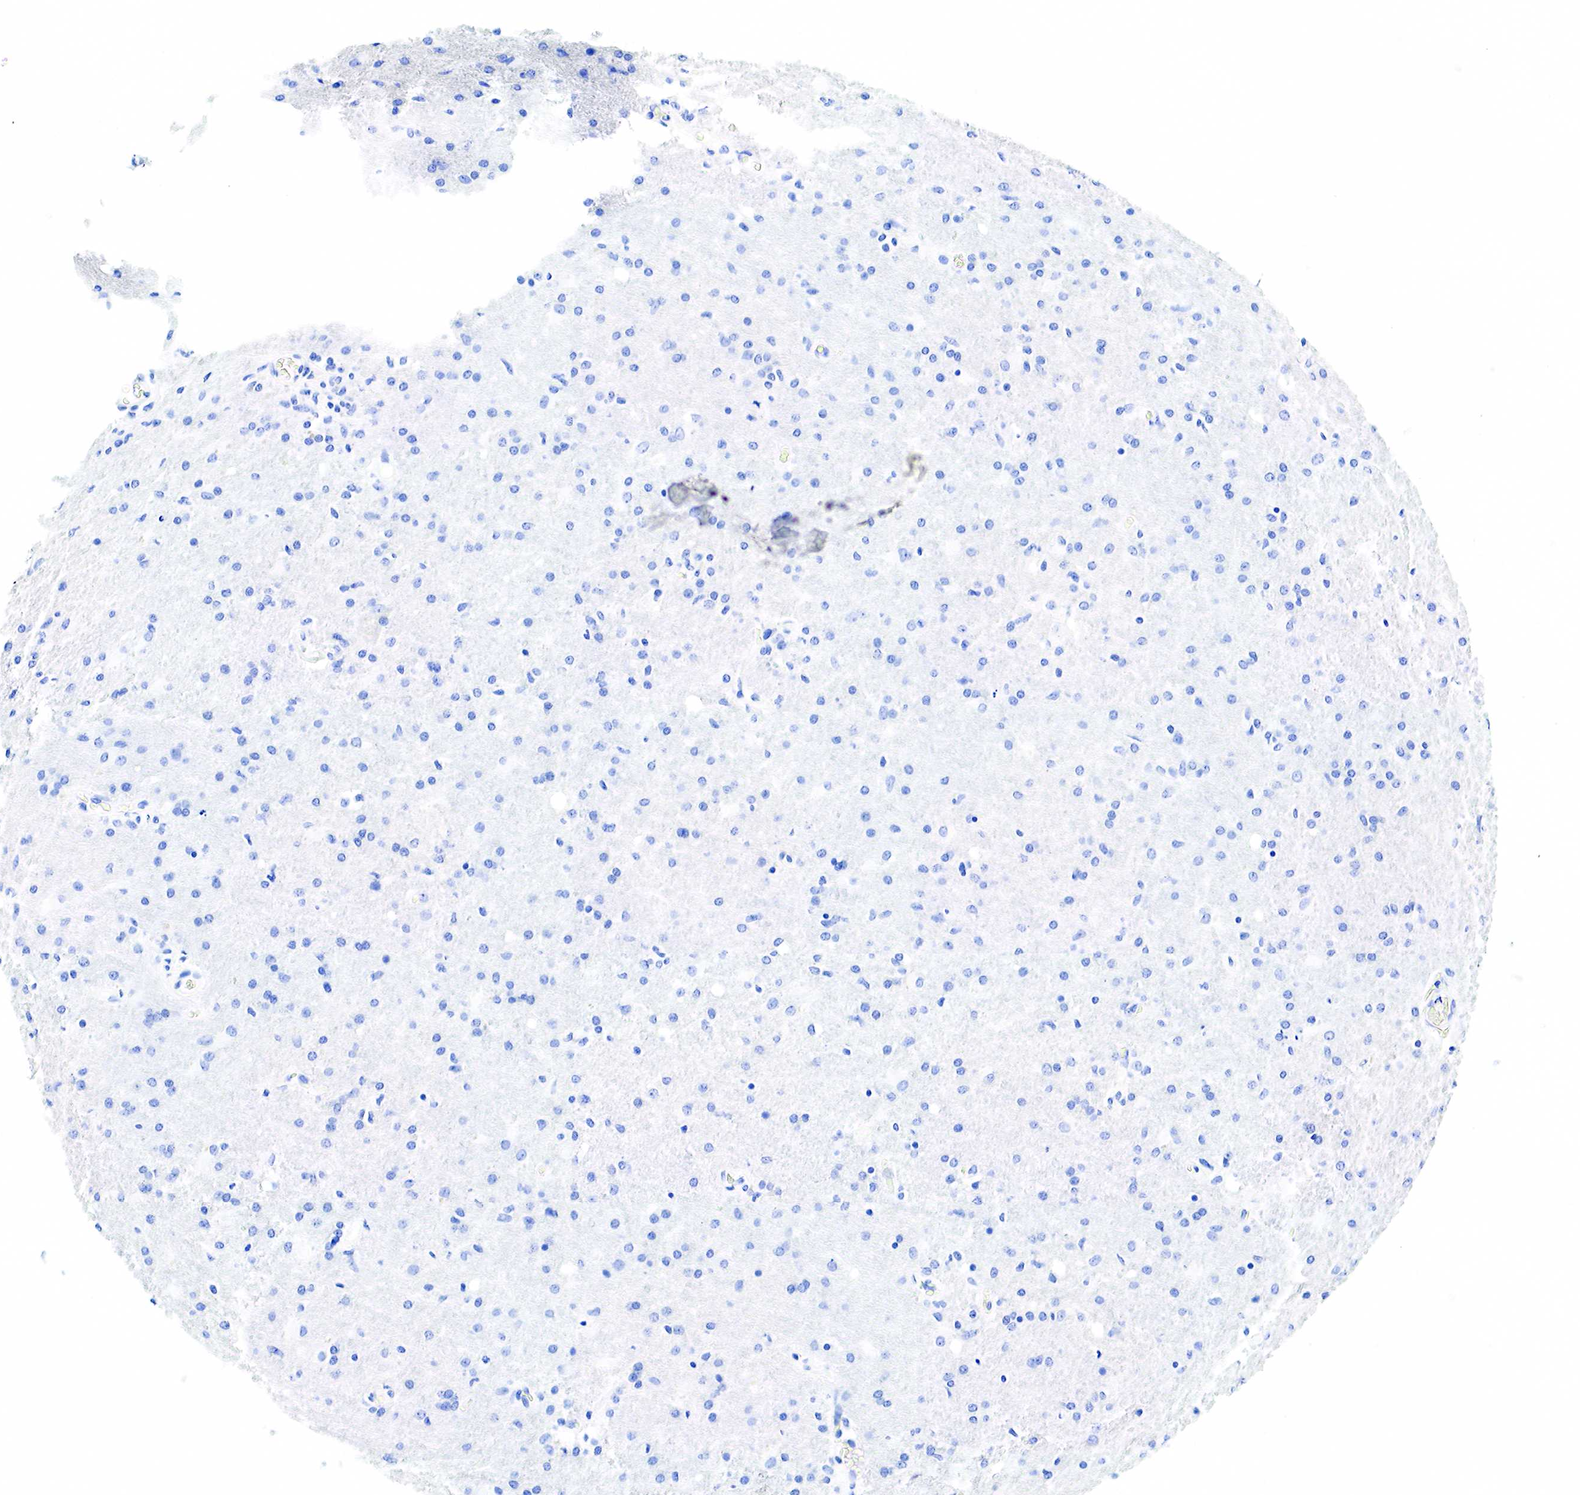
{"staining": {"intensity": "negative", "quantity": "none", "location": "none"}, "tissue": "glioma", "cell_type": "Tumor cells", "image_type": "cancer", "snomed": [{"axis": "morphology", "description": "Glioma, malignant, High grade"}, {"axis": "topography", "description": "Brain"}], "caption": "IHC of malignant glioma (high-grade) displays no expression in tumor cells.", "gene": "KRT7", "patient": {"sex": "male", "age": 68}}